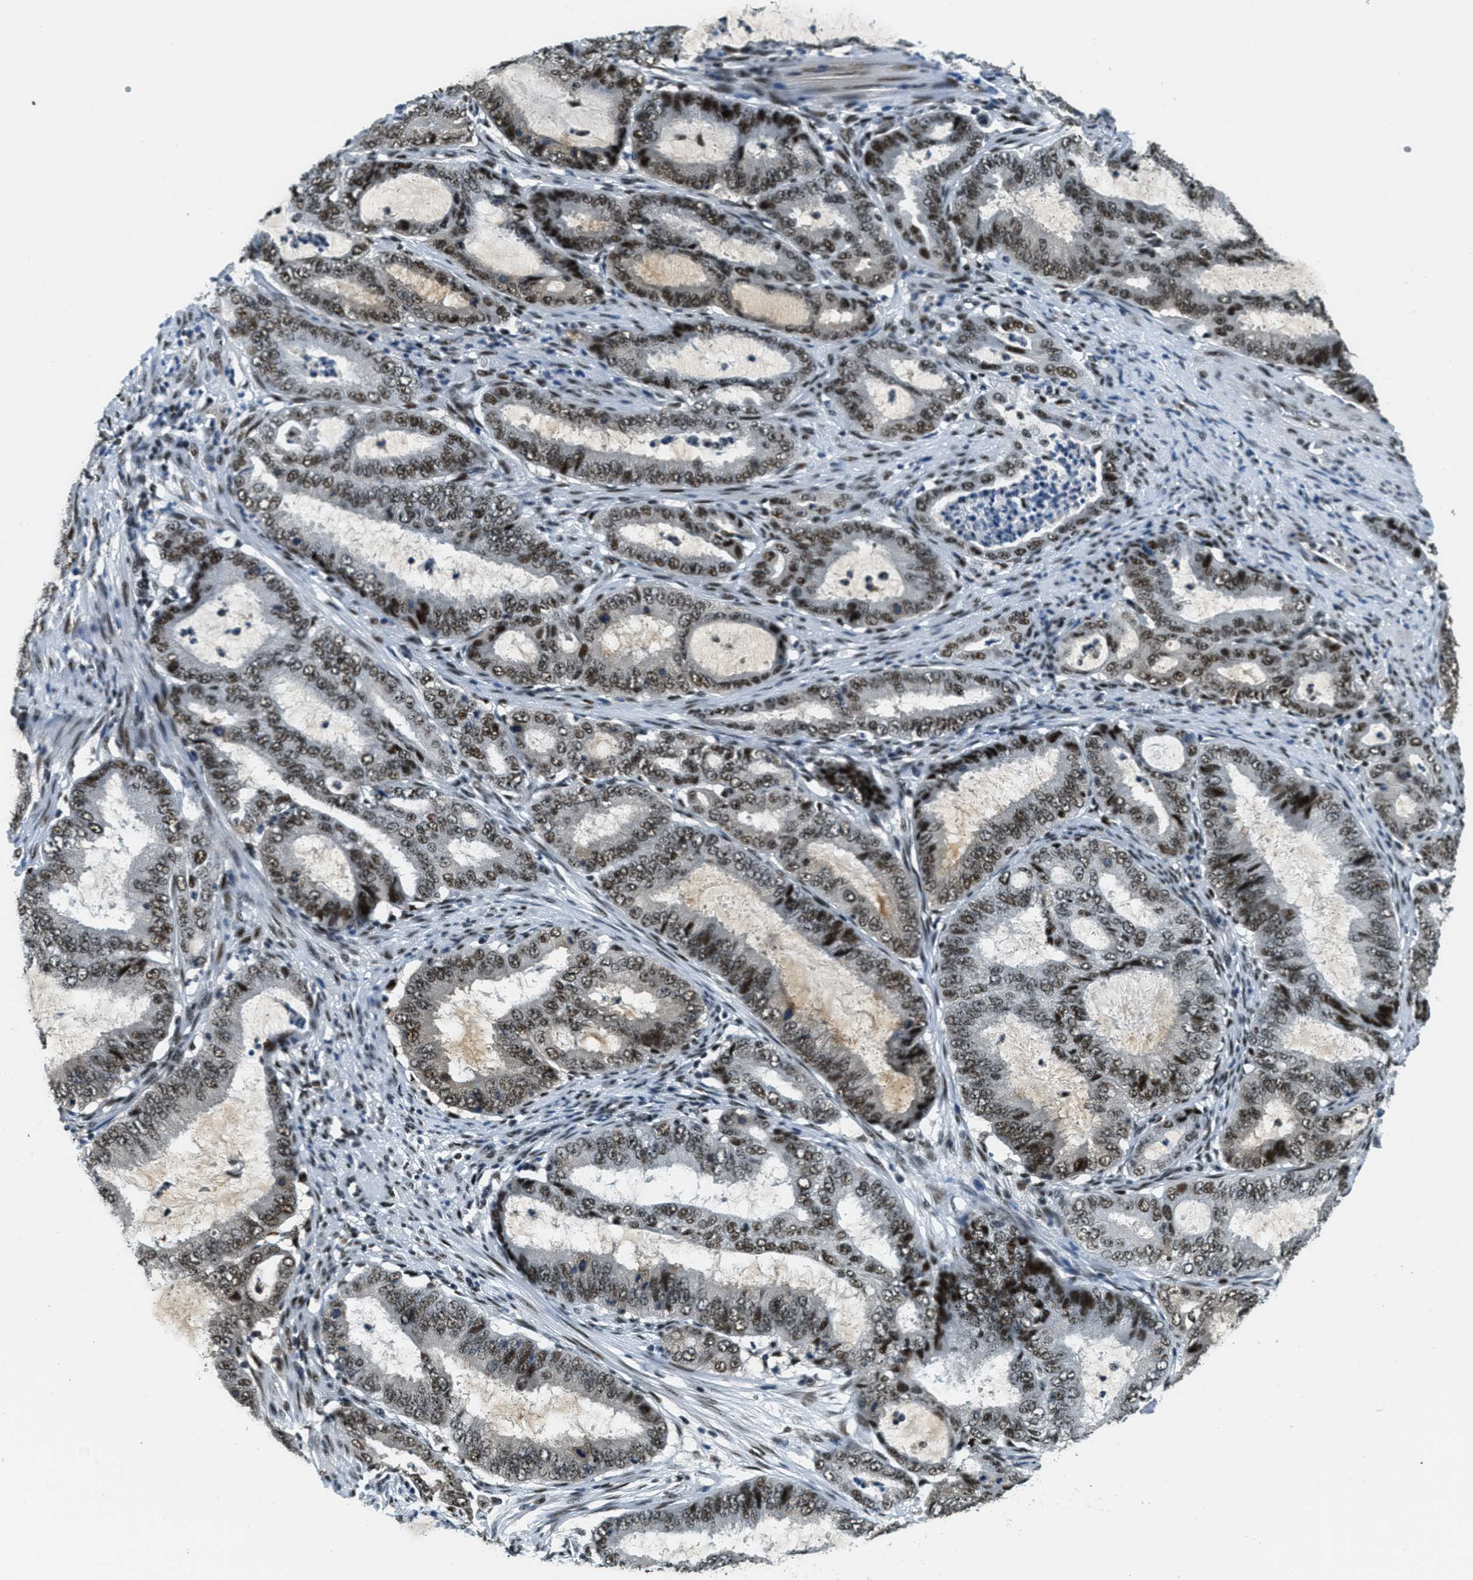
{"staining": {"intensity": "moderate", "quantity": ">75%", "location": "nuclear"}, "tissue": "endometrial cancer", "cell_type": "Tumor cells", "image_type": "cancer", "snomed": [{"axis": "morphology", "description": "Adenocarcinoma, NOS"}, {"axis": "topography", "description": "Endometrium"}], "caption": "Tumor cells display medium levels of moderate nuclear positivity in approximately >75% of cells in human endometrial cancer.", "gene": "SSB", "patient": {"sex": "female", "age": 70}}